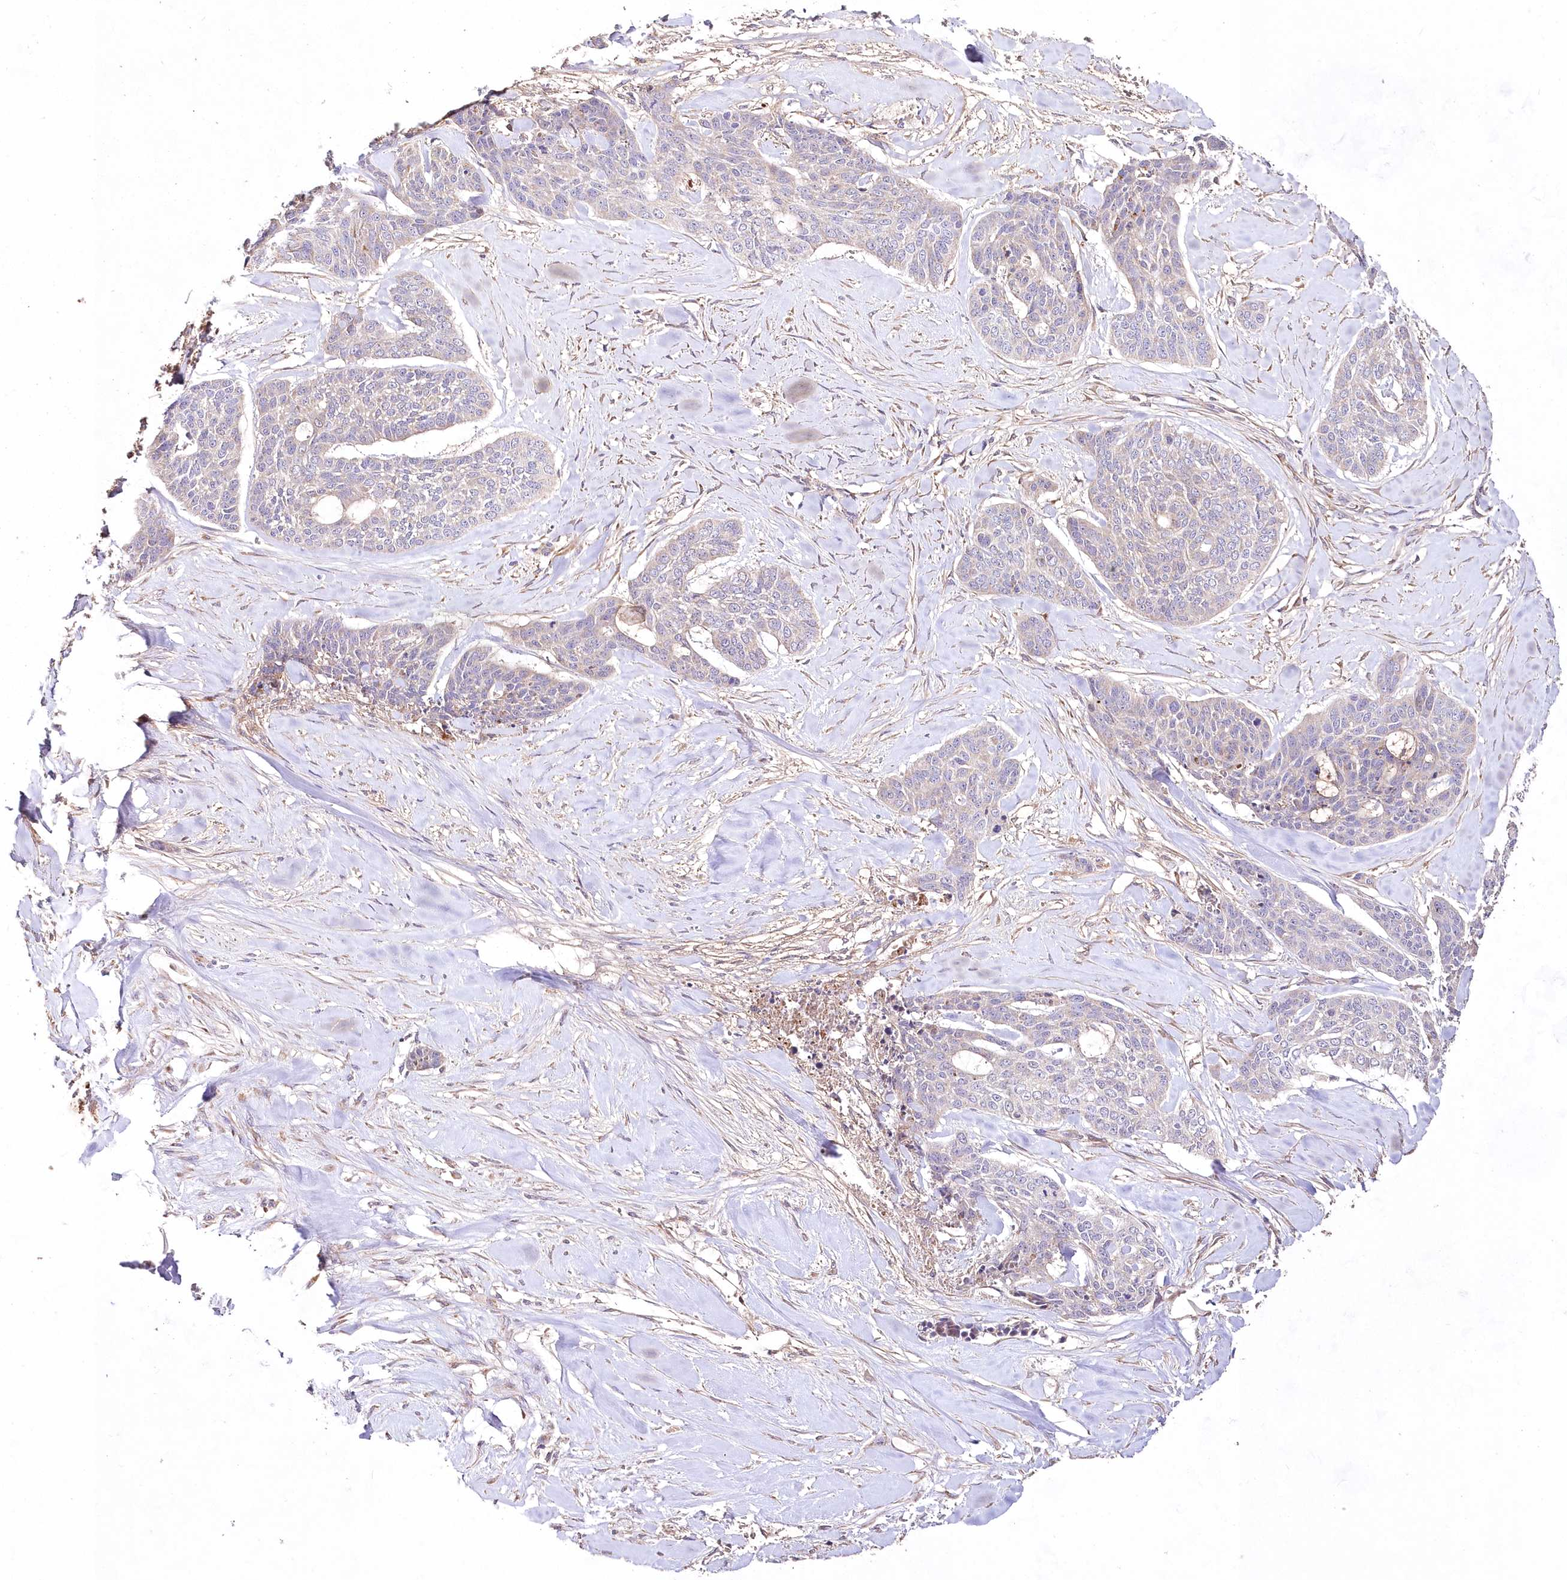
{"staining": {"intensity": "negative", "quantity": "none", "location": "none"}, "tissue": "skin cancer", "cell_type": "Tumor cells", "image_type": "cancer", "snomed": [{"axis": "morphology", "description": "Basal cell carcinoma"}, {"axis": "topography", "description": "Skin"}], "caption": "A high-resolution photomicrograph shows IHC staining of skin basal cell carcinoma, which exhibits no significant staining in tumor cells.", "gene": "HADHB", "patient": {"sex": "female", "age": 64}}